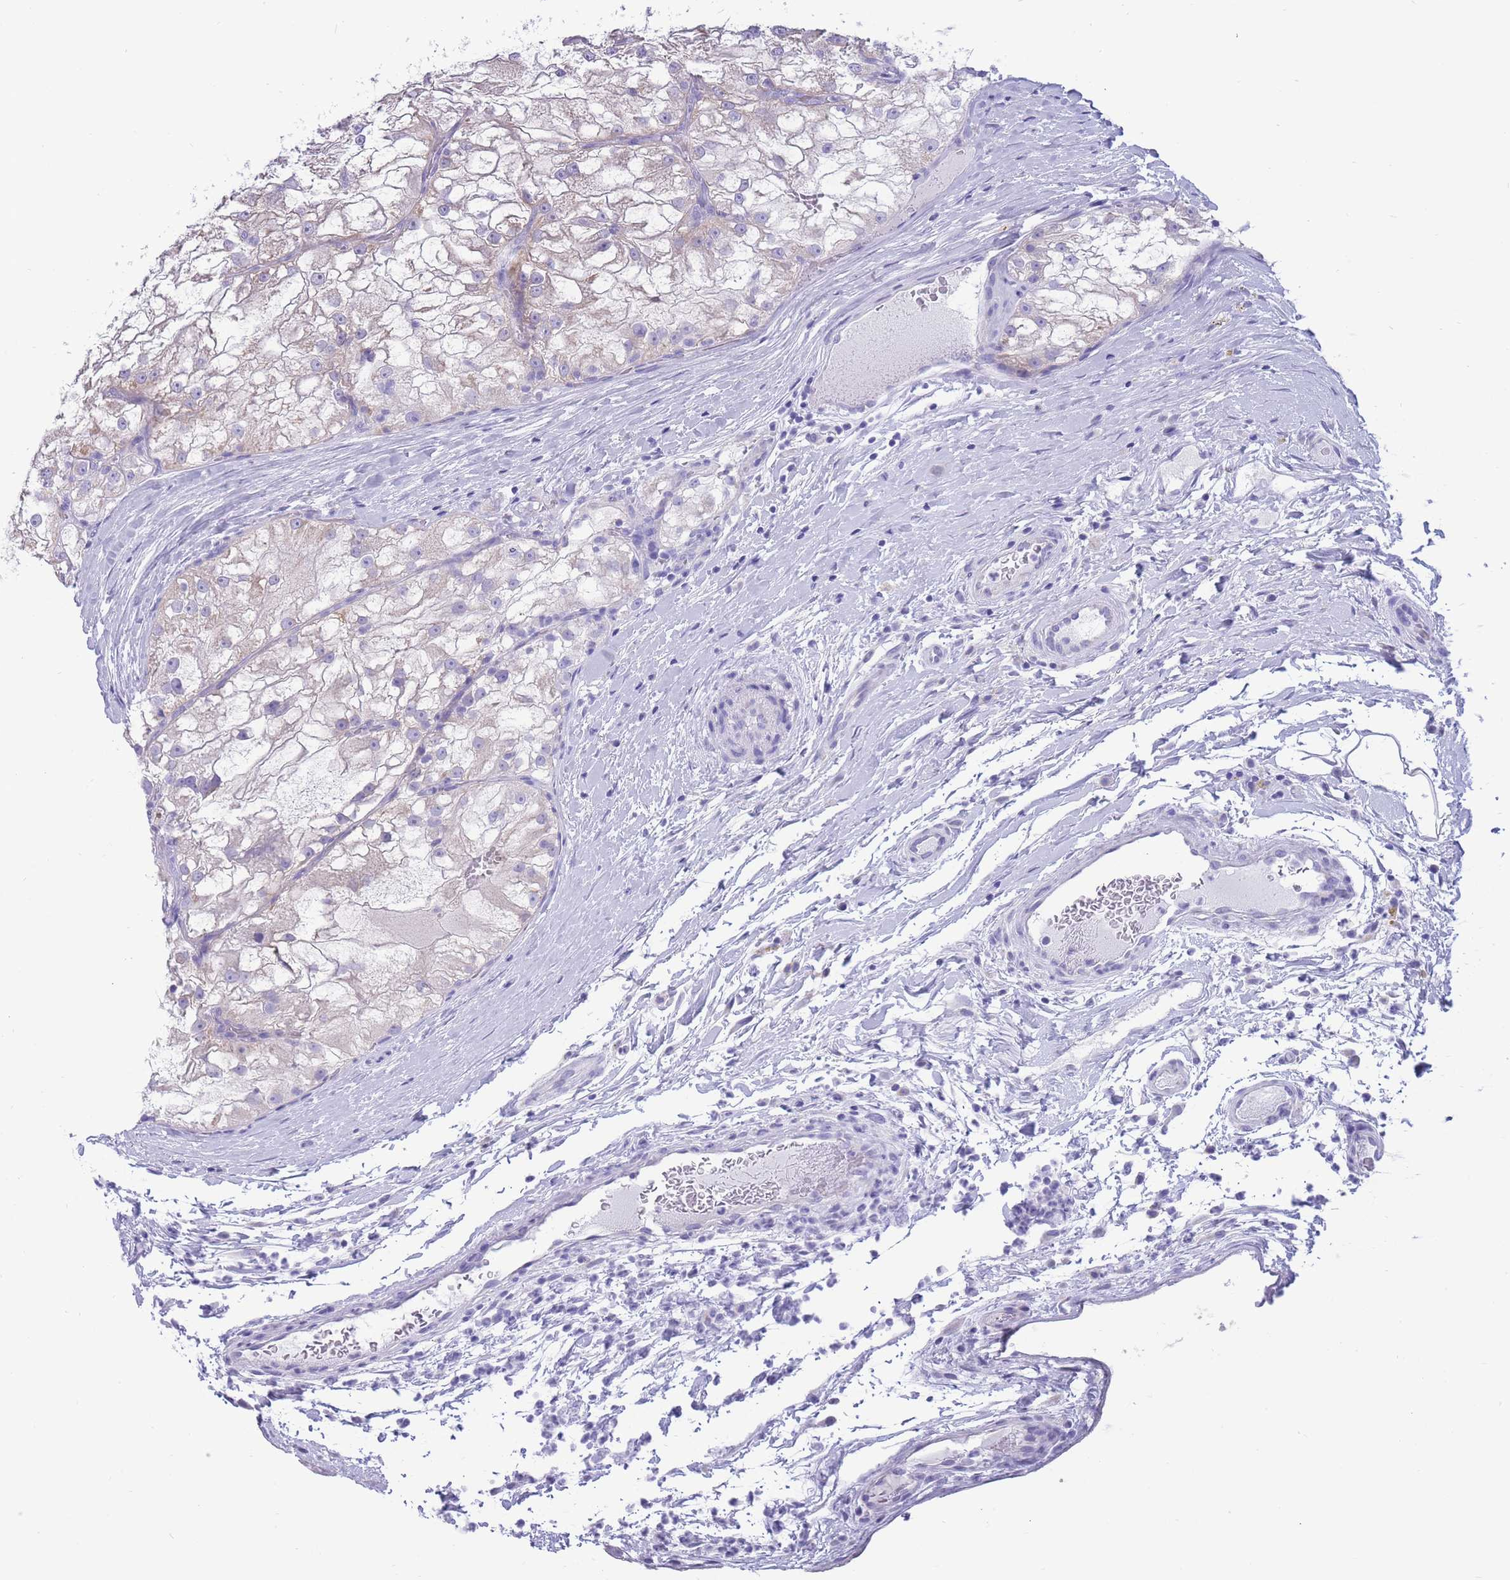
{"staining": {"intensity": "weak", "quantity": "<25%", "location": "cytoplasmic/membranous"}, "tissue": "renal cancer", "cell_type": "Tumor cells", "image_type": "cancer", "snomed": [{"axis": "morphology", "description": "Adenocarcinoma, NOS"}, {"axis": "topography", "description": "Kidney"}], "caption": "High power microscopy image of an immunohistochemistry (IHC) image of renal adenocarcinoma, revealing no significant staining in tumor cells.", "gene": "INTS2", "patient": {"sex": "female", "age": 72}}